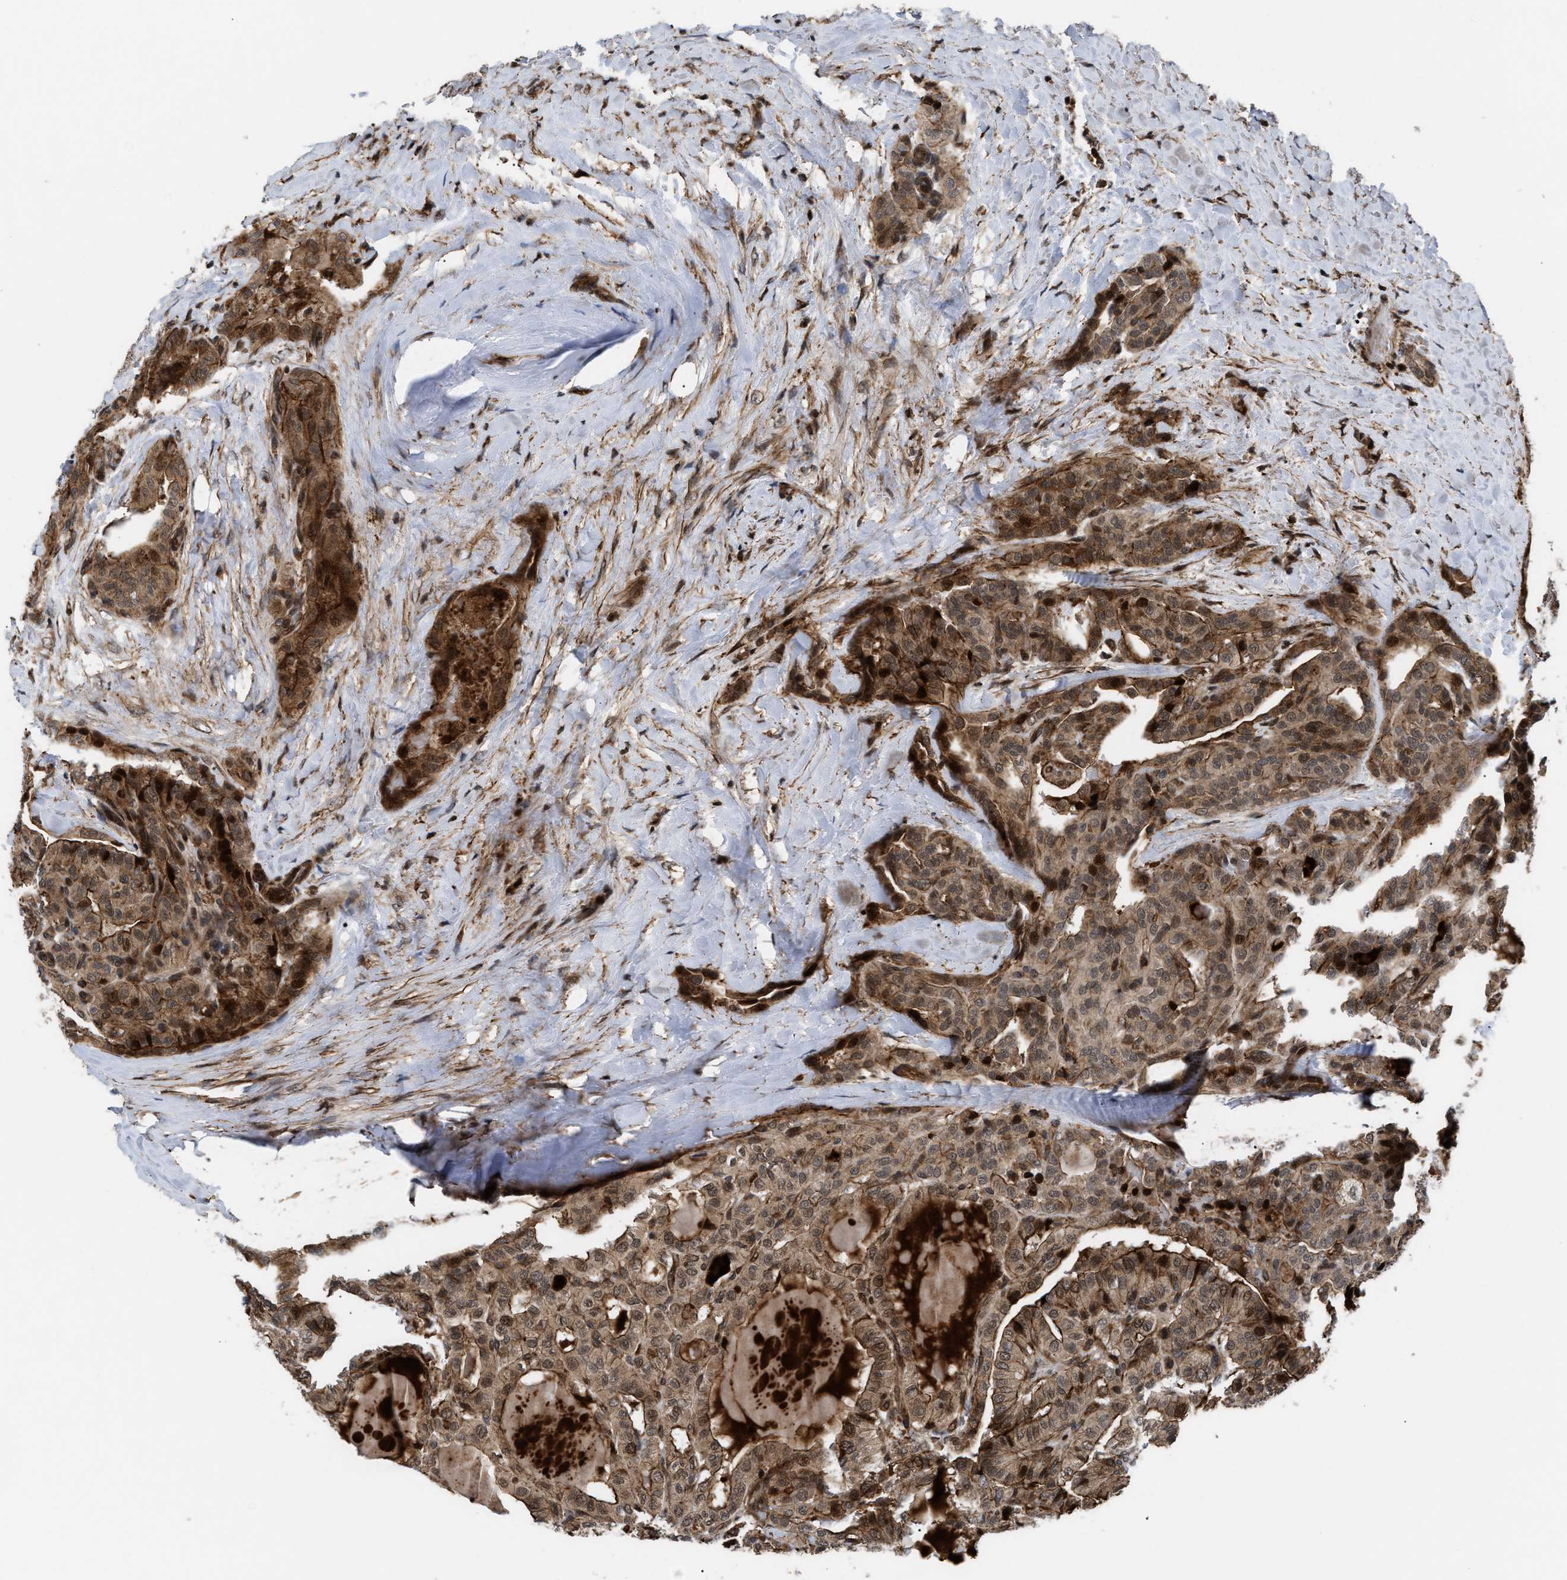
{"staining": {"intensity": "moderate", "quantity": ">75%", "location": "cytoplasmic/membranous,nuclear"}, "tissue": "thyroid cancer", "cell_type": "Tumor cells", "image_type": "cancer", "snomed": [{"axis": "morphology", "description": "Papillary adenocarcinoma, NOS"}, {"axis": "topography", "description": "Thyroid gland"}], "caption": "Immunohistochemical staining of thyroid cancer (papillary adenocarcinoma) demonstrates medium levels of moderate cytoplasmic/membranous and nuclear expression in about >75% of tumor cells. The staining was performed using DAB (3,3'-diaminobenzidine), with brown indicating positive protein expression. Nuclei are stained blue with hematoxylin.", "gene": "STAU2", "patient": {"sex": "male", "age": 77}}